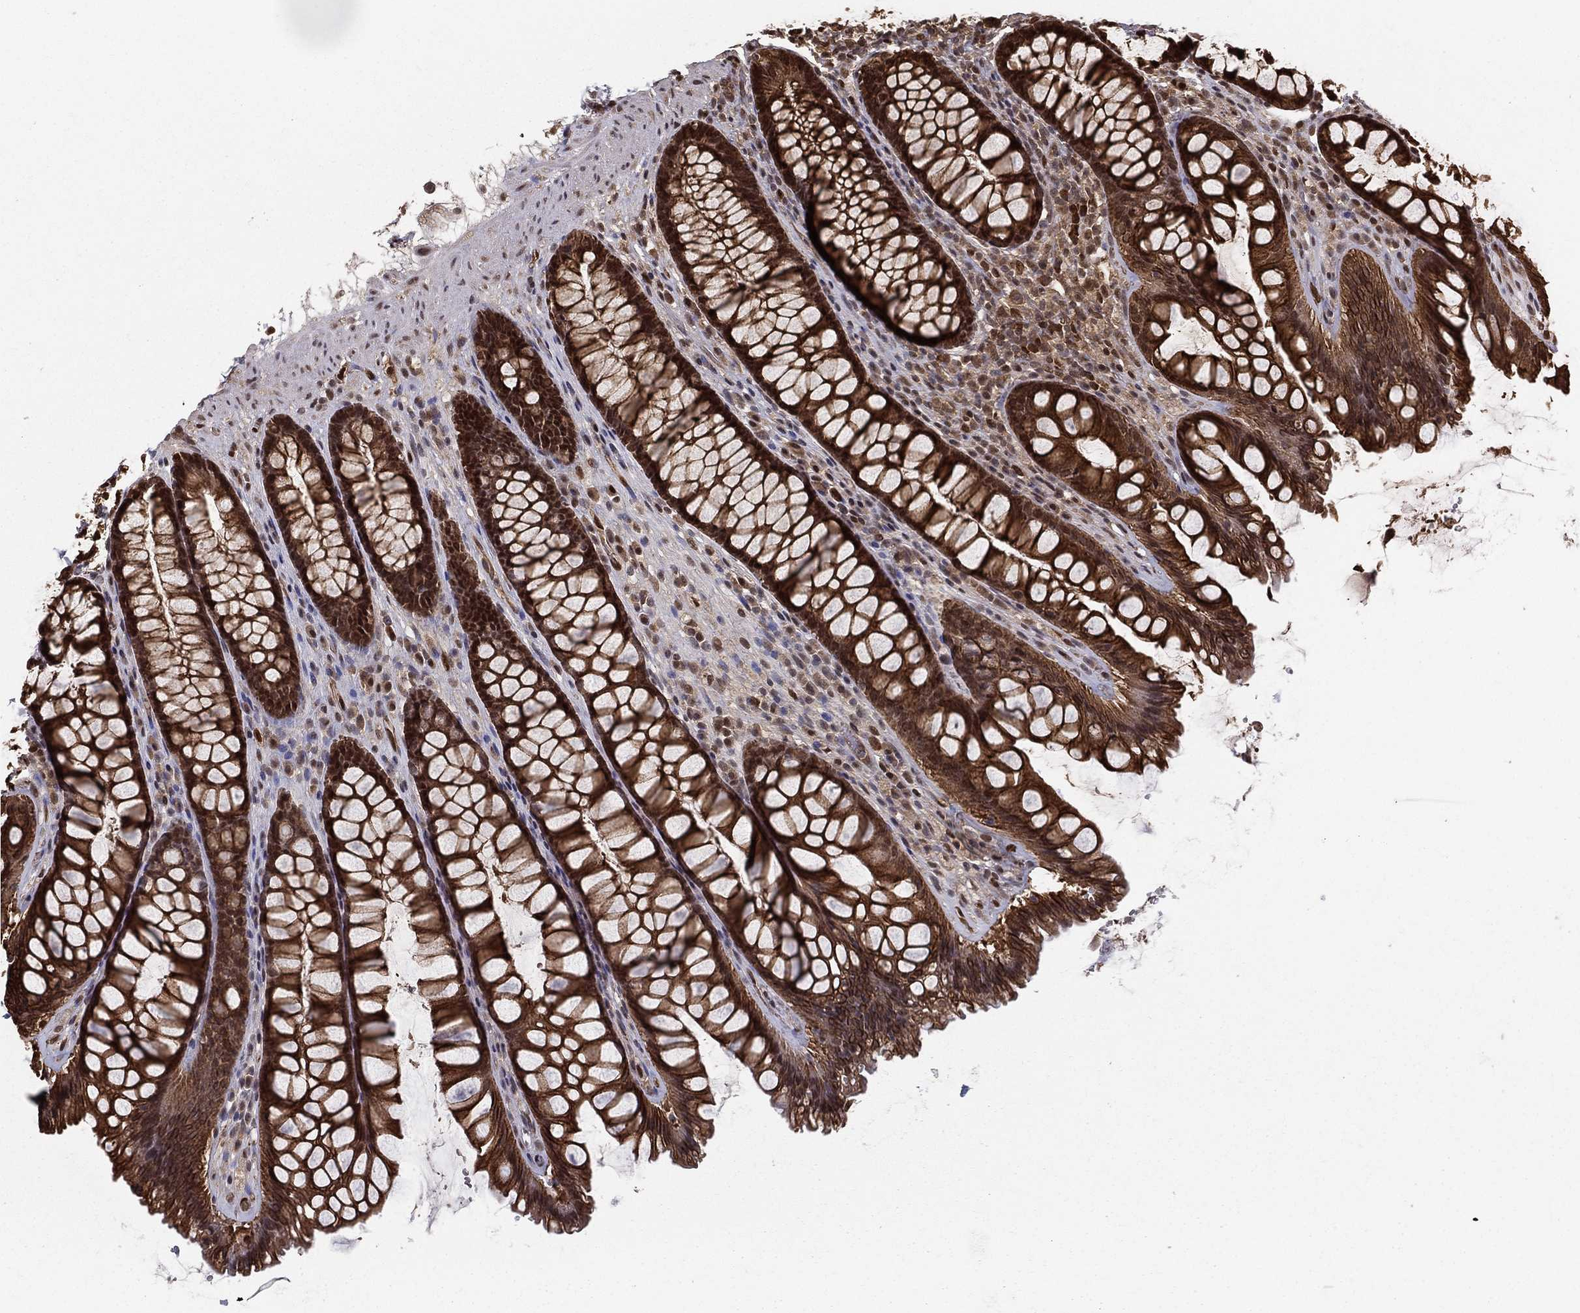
{"staining": {"intensity": "strong", "quantity": ">75%", "location": "cytoplasmic/membranous"}, "tissue": "rectum", "cell_type": "Glandular cells", "image_type": "normal", "snomed": [{"axis": "morphology", "description": "Normal tissue, NOS"}, {"axis": "topography", "description": "Rectum"}], "caption": "Glandular cells exhibit strong cytoplasmic/membranous positivity in approximately >75% of cells in benign rectum. The staining was performed using DAB (3,3'-diaminobenzidine), with brown indicating positive protein expression. Nuclei are stained blue with hematoxylin.", "gene": "SLC6A6", "patient": {"sex": "male", "age": 72}}